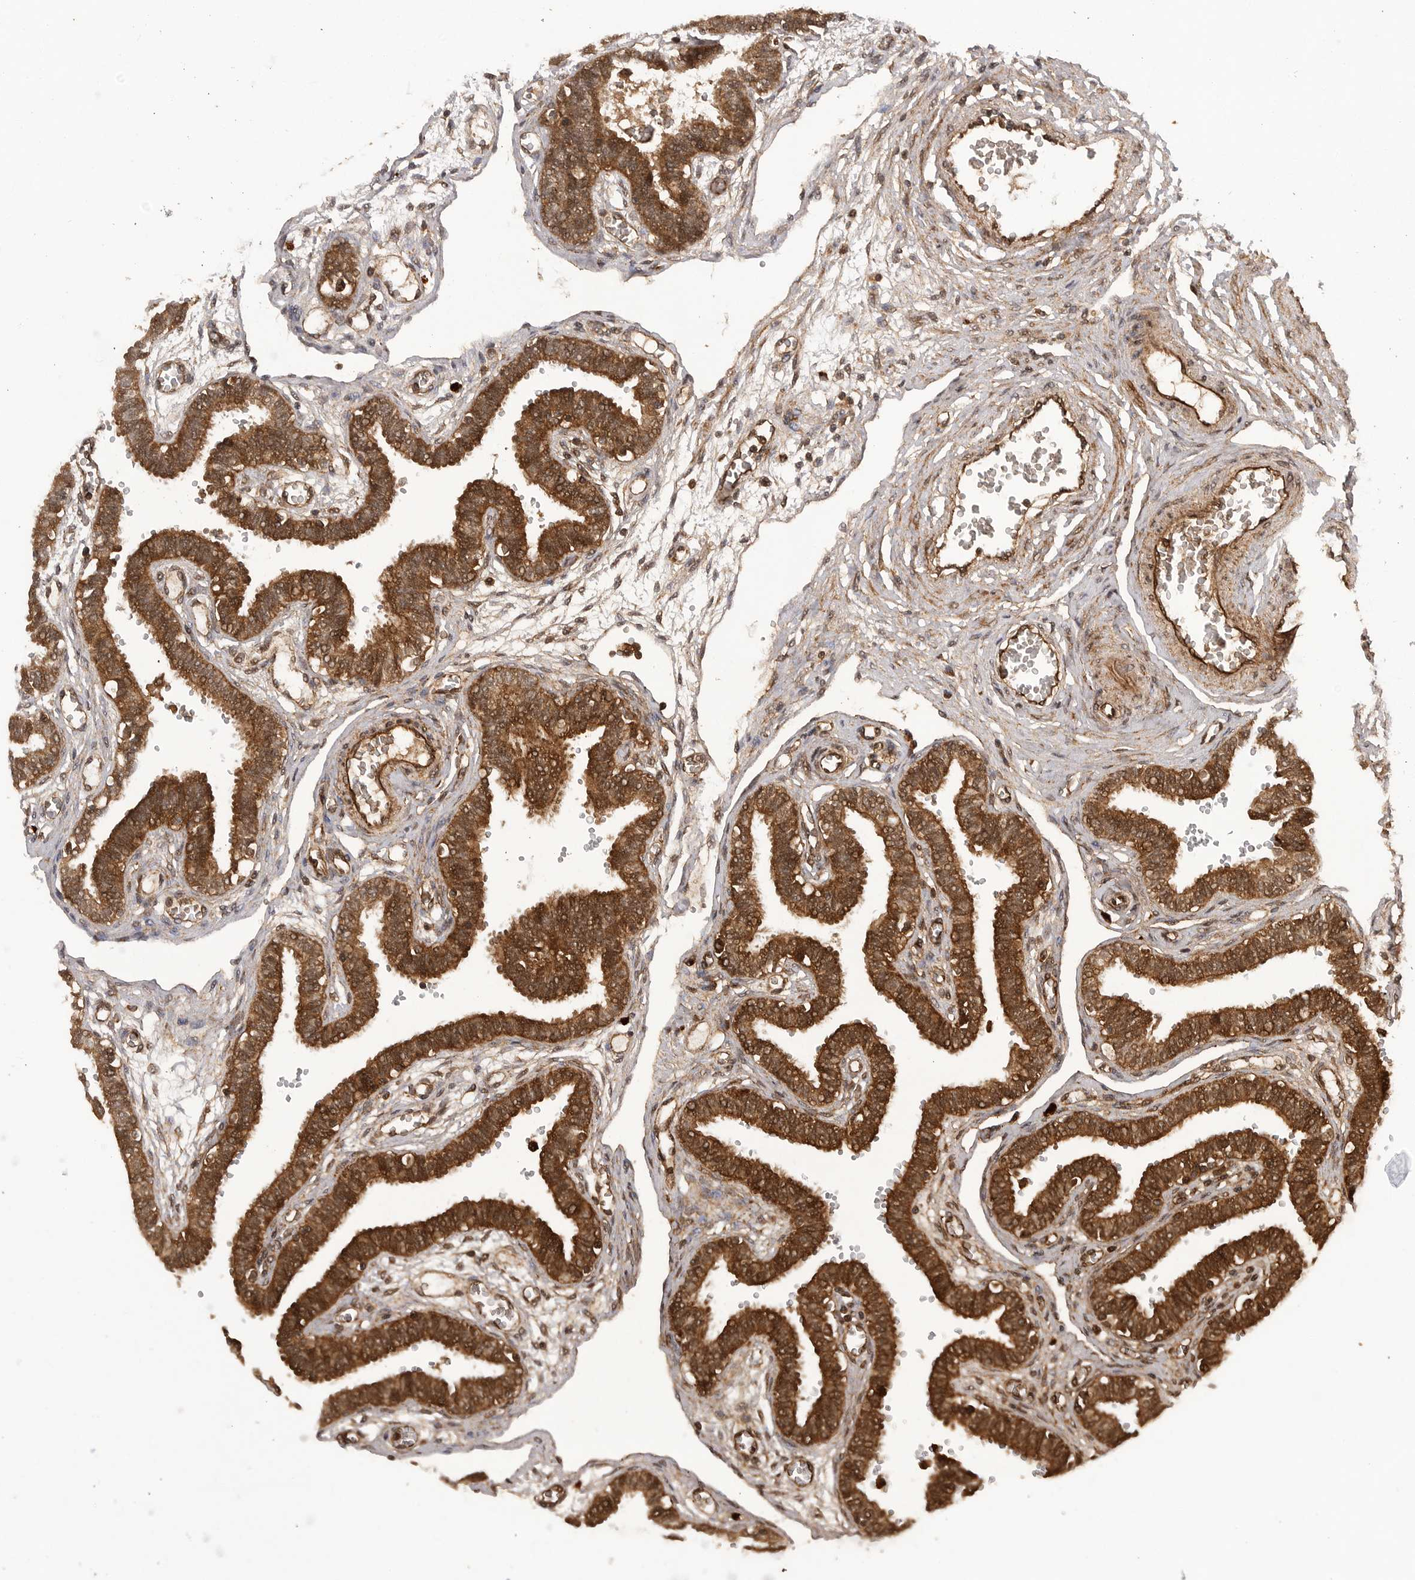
{"staining": {"intensity": "strong", "quantity": ">75%", "location": "cytoplasmic/membranous"}, "tissue": "fallopian tube", "cell_type": "Glandular cells", "image_type": "normal", "snomed": [{"axis": "morphology", "description": "Normal tissue, NOS"}, {"axis": "topography", "description": "Fallopian tube"}, {"axis": "topography", "description": "Placenta"}], "caption": "Immunohistochemical staining of normal fallopian tube reveals high levels of strong cytoplasmic/membranous staining in about >75% of glandular cells.", "gene": "PRDX4", "patient": {"sex": "female", "age": 32}}